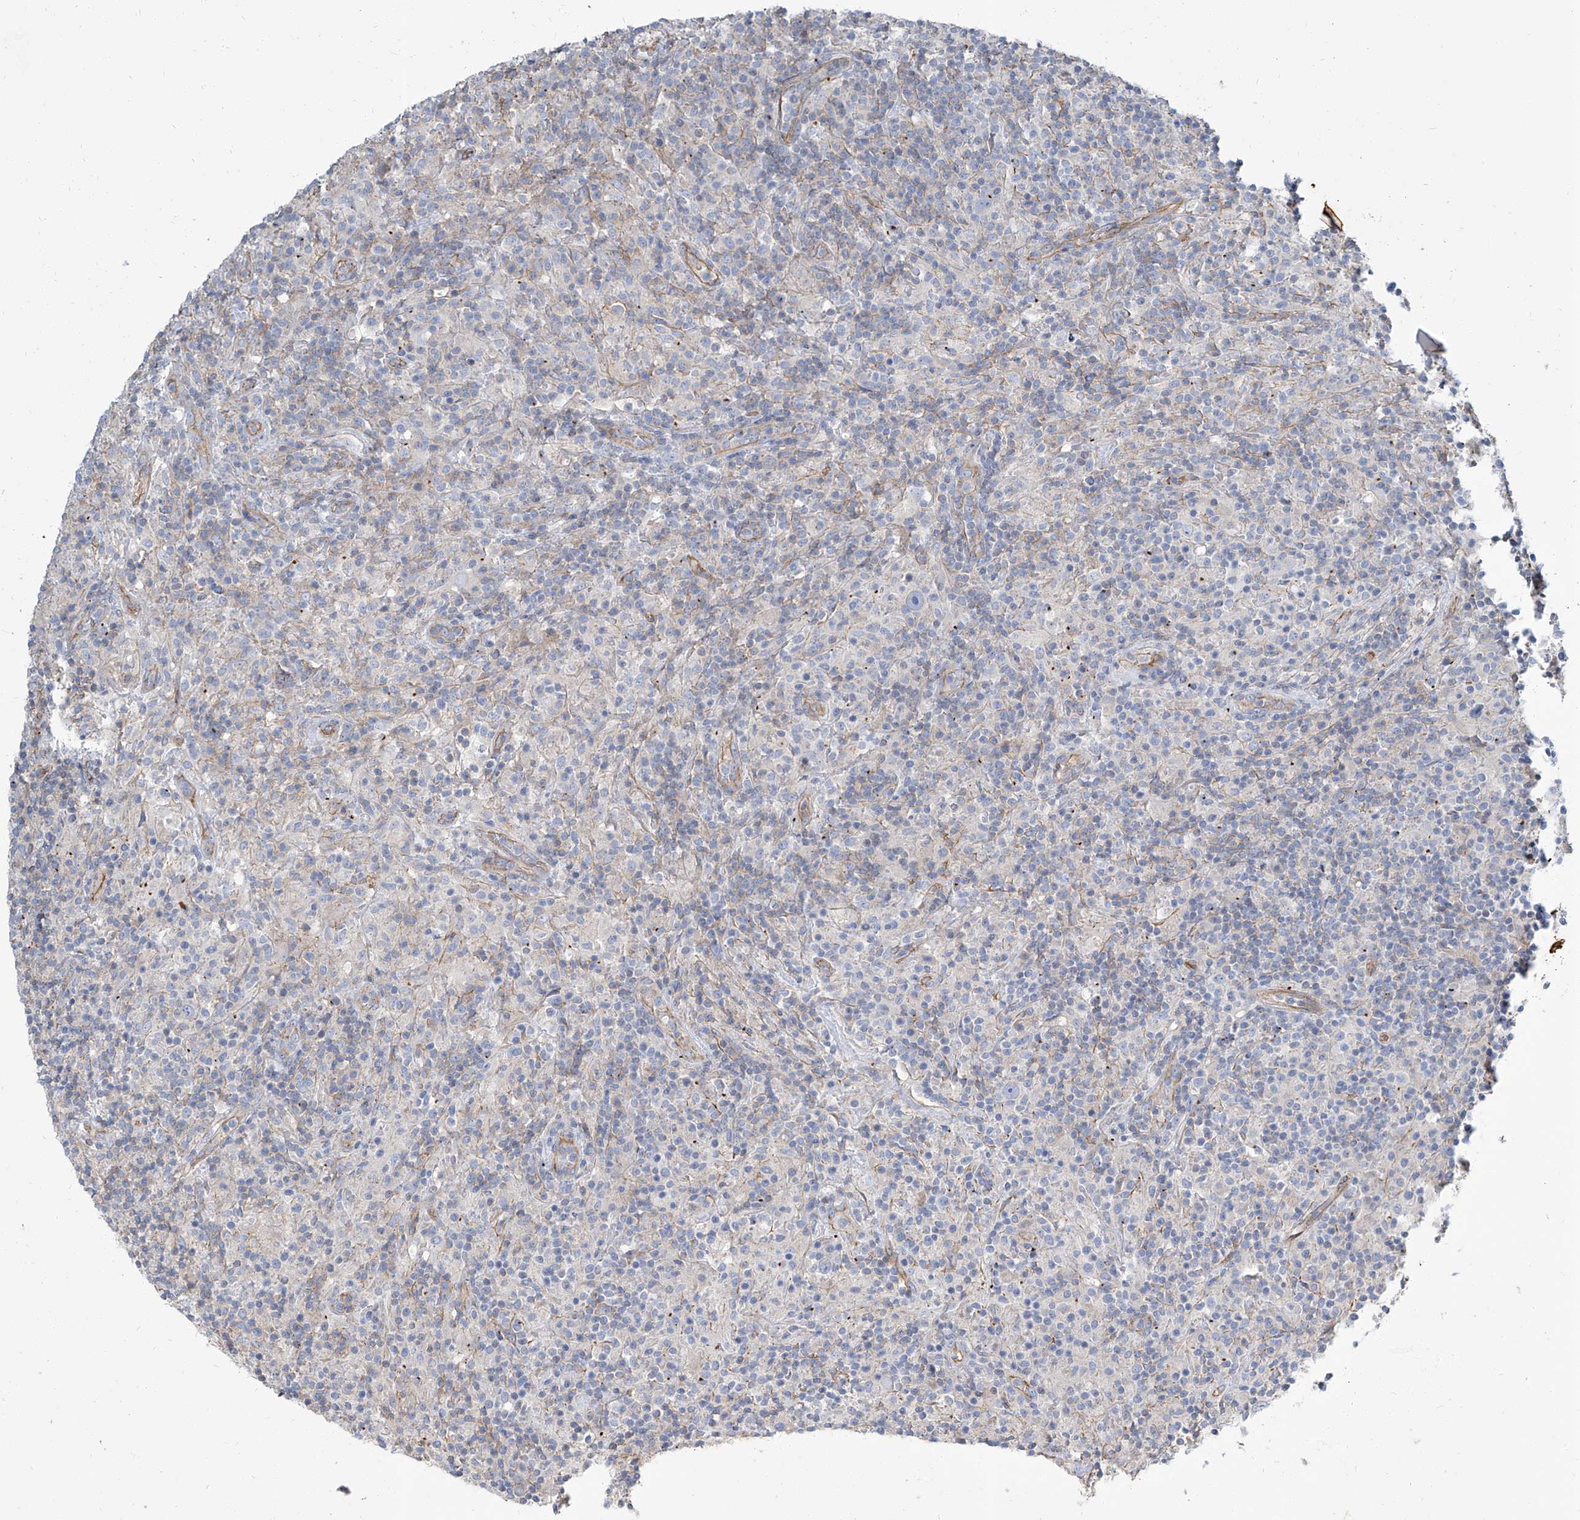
{"staining": {"intensity": "negative", "quantity": "none", "location": "none"}, "tissue": "lymphoma", "cell_type": "Tumor cells", "image_type": "cancer", "snomed": [{"axis": "morphology", "description": "Hodgkin's disease, NOS"}, {"axis": "topography", "description": "Lymph node"}], "caption": "The image exhibits no significant staining in tumor cells of lymphoma.", "gene": "TXLNB", "patient": {"sex": "male", "age": 70}}